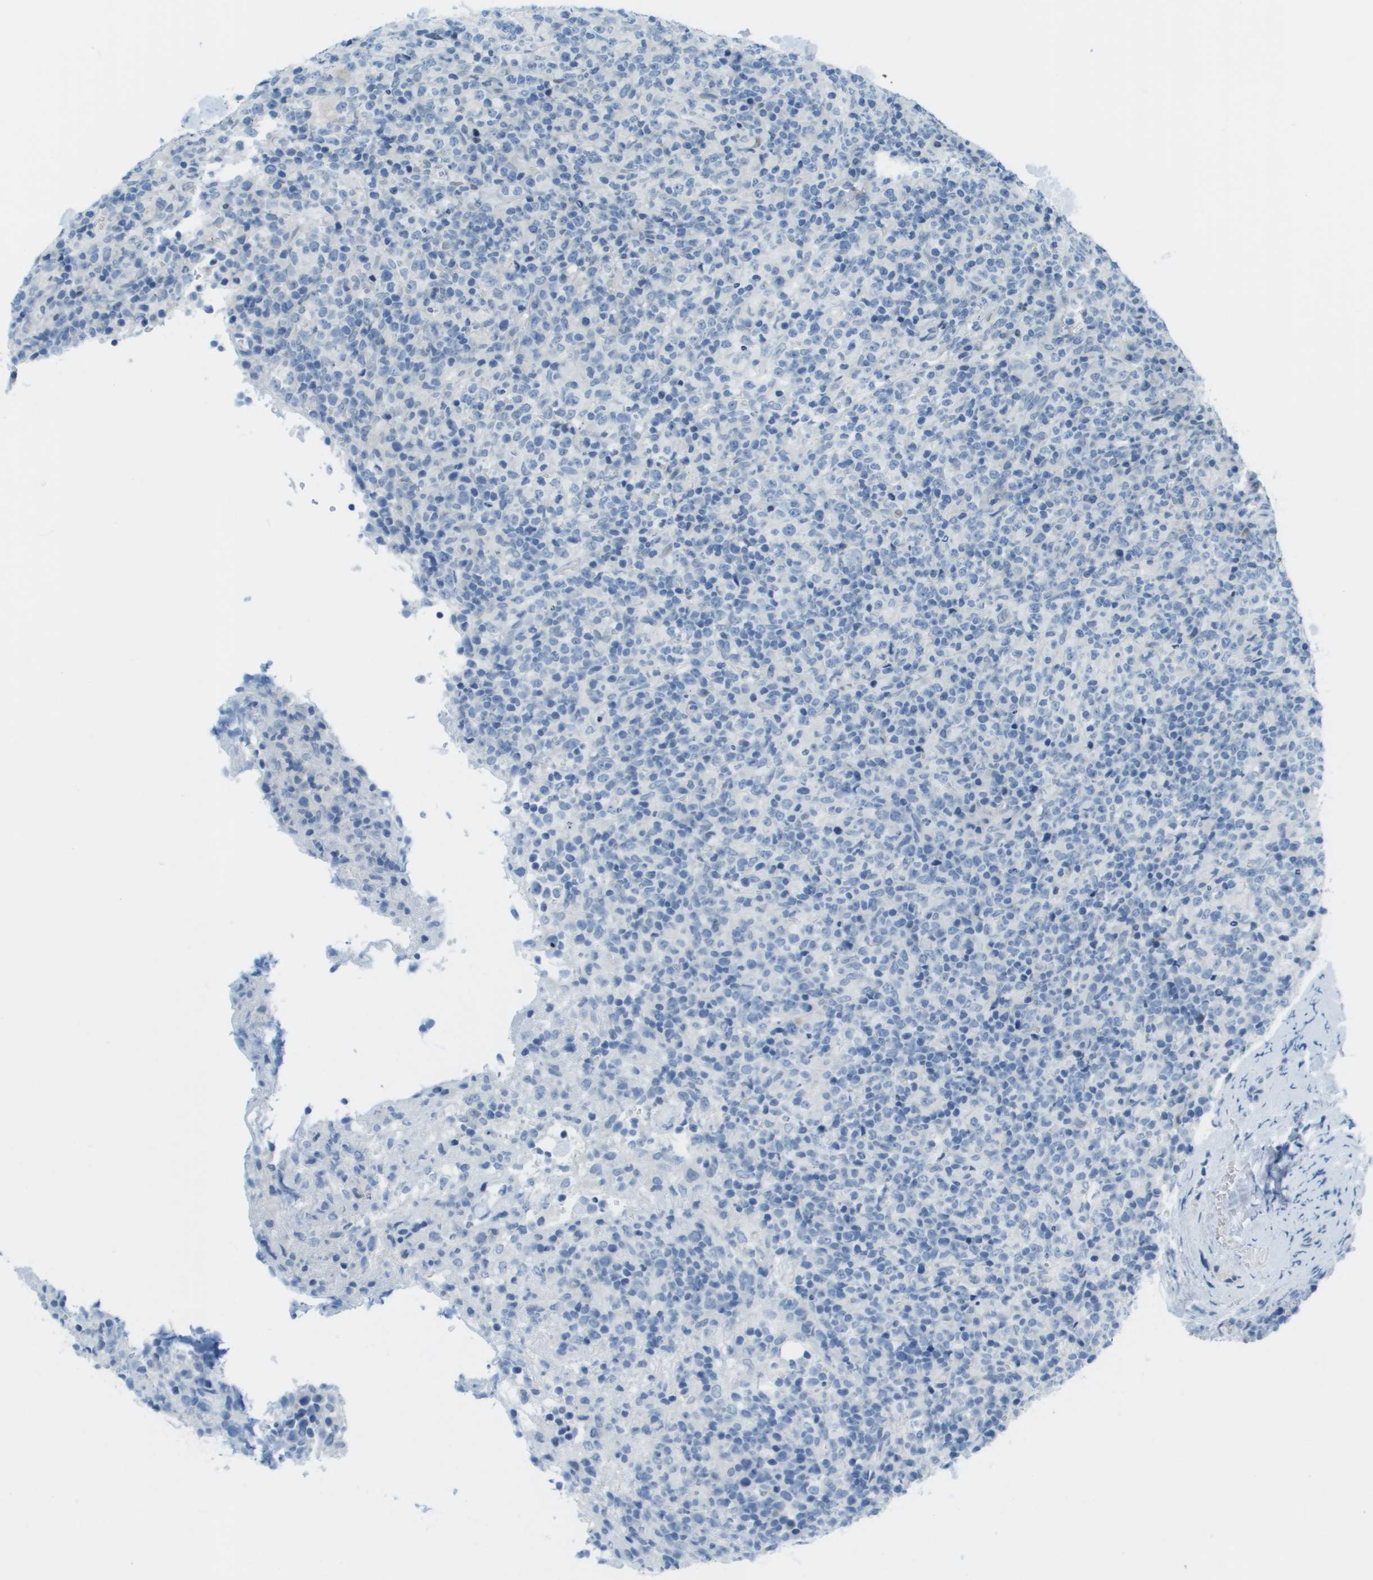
{"staining": {"intensity": "negative", "quantity": "none", "location": "none"}, "tissue": "lymphoma", "cell_type": "Tumor cells", "image_type": "cancer", "snomed": [{"axis": "morphology", "description": "Malignant lymphoma, non-Hodgkin's type, High grade"}, {"axis": "topography", "description": "Lymph node"}], "caption": "High-grade malignant lymphoma, non-Hodgkin's type was stained to show a protein in brown. There is no significant expression in tumor cells.", "gene": "CDHR2", "patient": {"sex": "female", "age": 76}}